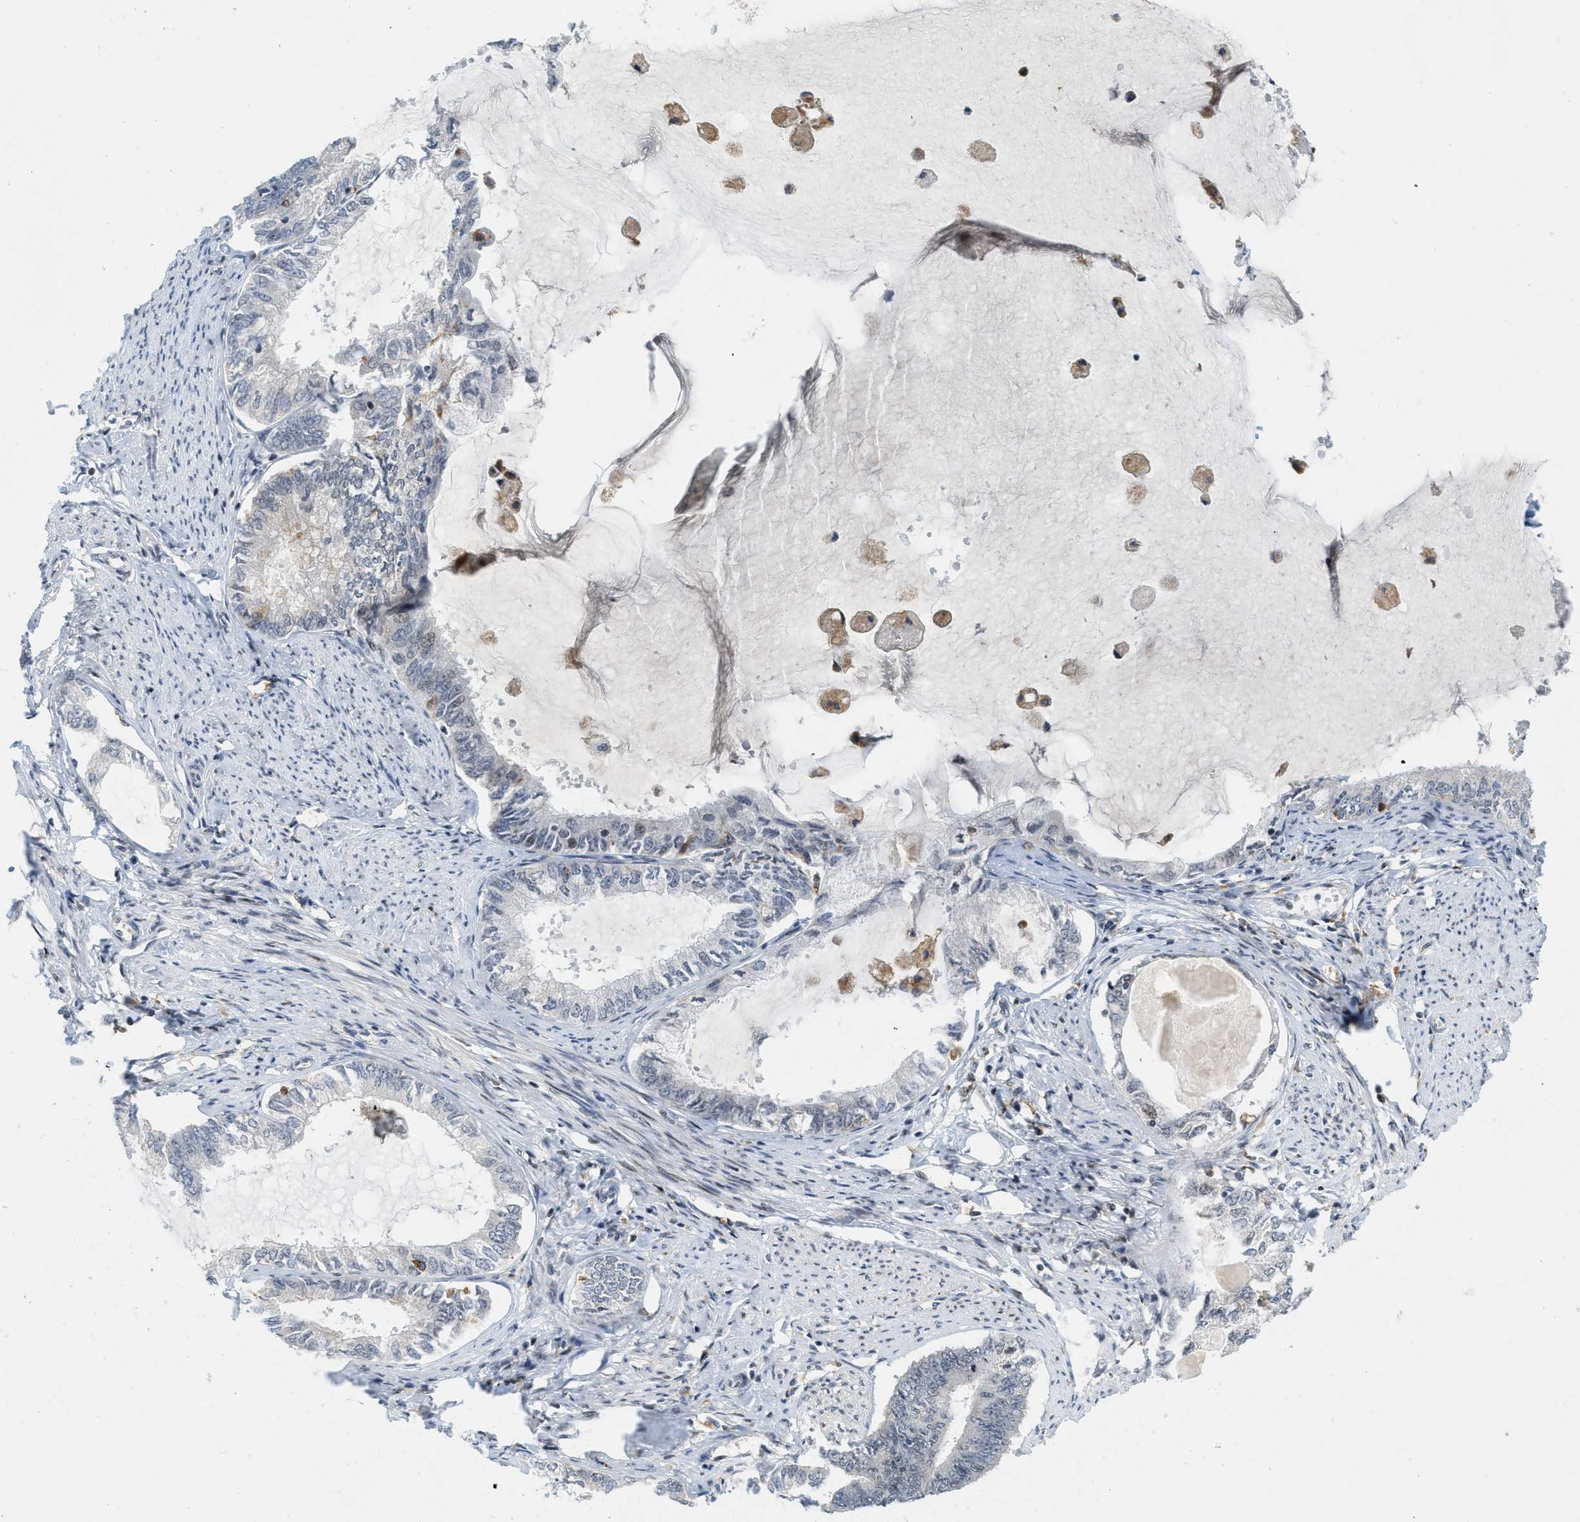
{"staining": {"intensity": "negative", "quantity": "none", "location": "none"}, "tissue": "endometrial cancer", "cell_type": "Tumor cells", "image_type": "cancer", "snomed": [{"axis": "morphology", "description": "Adenocarcinoma, NOS"}, {"axis": "topography", "description": "Endometrium"}], "caption": "Endometrial adenocarcinoma was stained to show a protein in brown. There is no significant staining in tumor cells.", "gene": "ING1", "patient": {"sex": "female", "age": 86}}